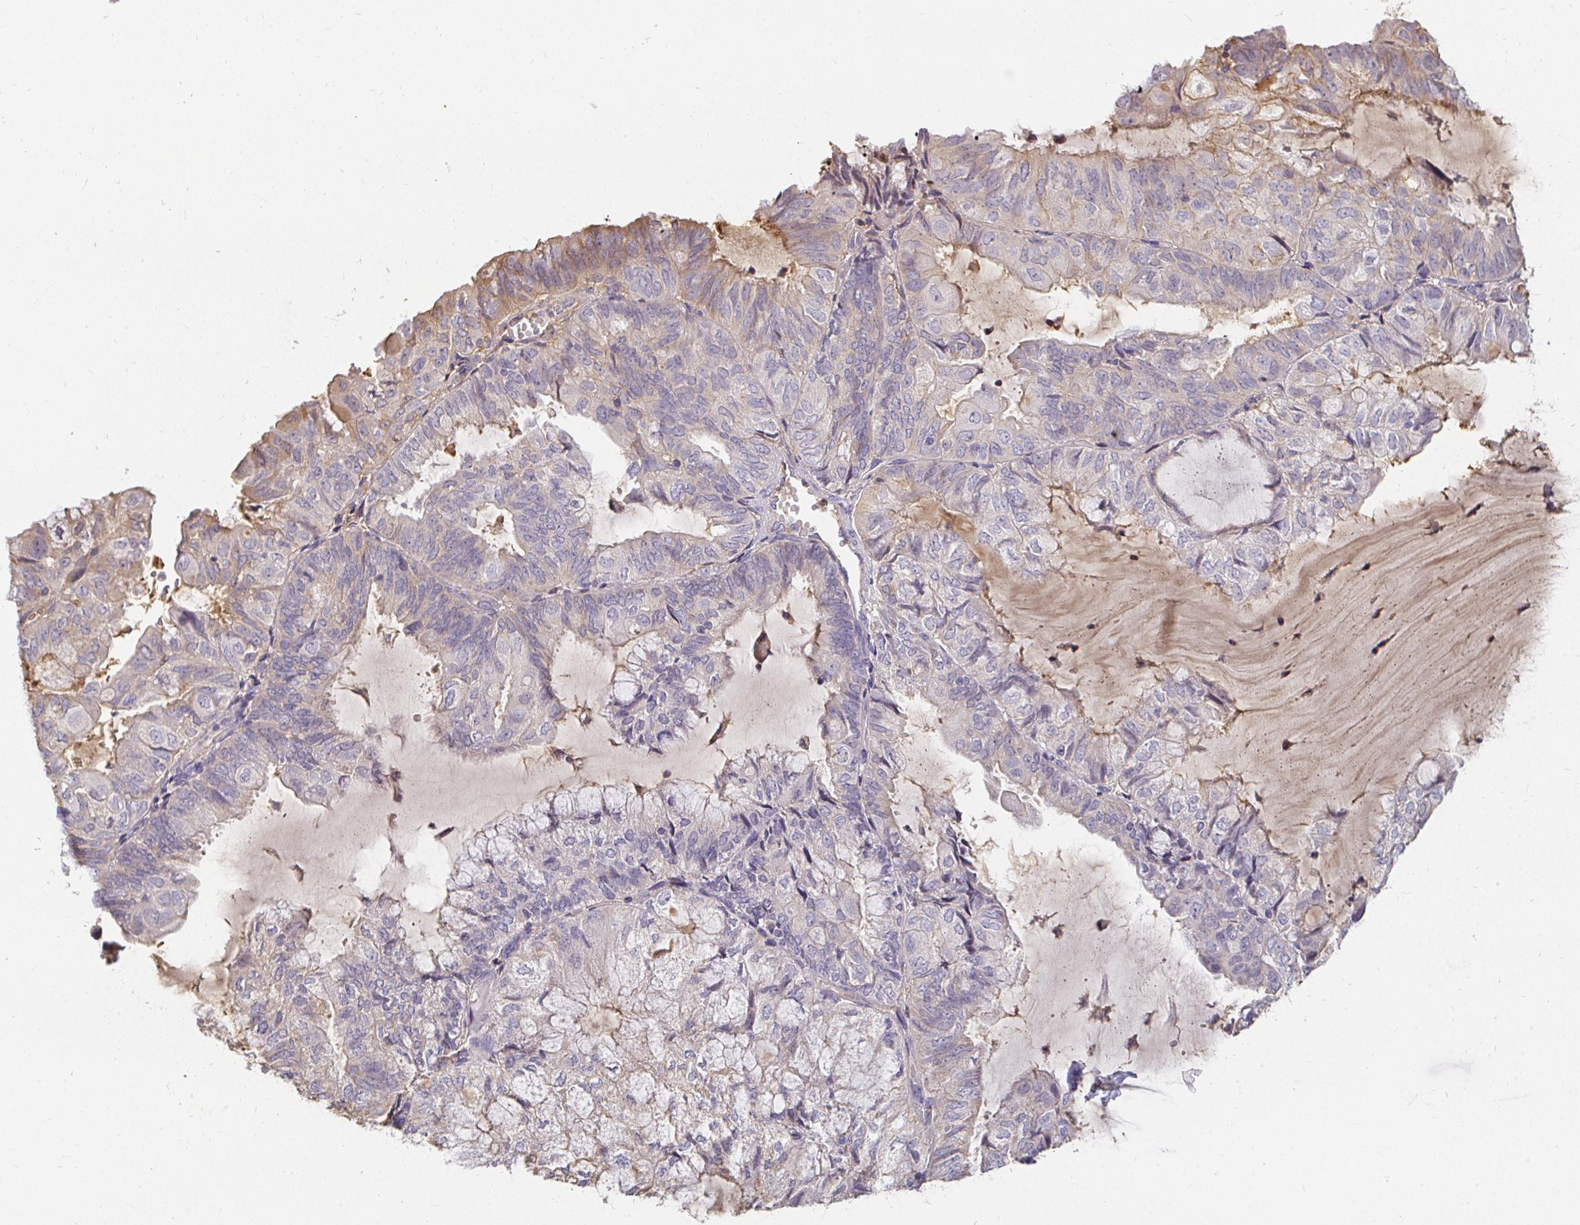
{"staining": {"intensity": "negative", "quantity": "none", "location": "none"}, "tissue": "endometrial cancer", "cell_type": "Tumor cells", "image_type": "cancer", "snomed": [{"axis": "morphology", "description": "Adenocarcinoma, NOS"}, {"axis": "topography", "description": "Endometrium"}], "caption": "A photomicrograph of endometrial adenocarcinoma stained for a protein reveals no brown staining in tumor cells.", "gene": "LOXL4", "patient": {"sex": "female", "age": 81}}